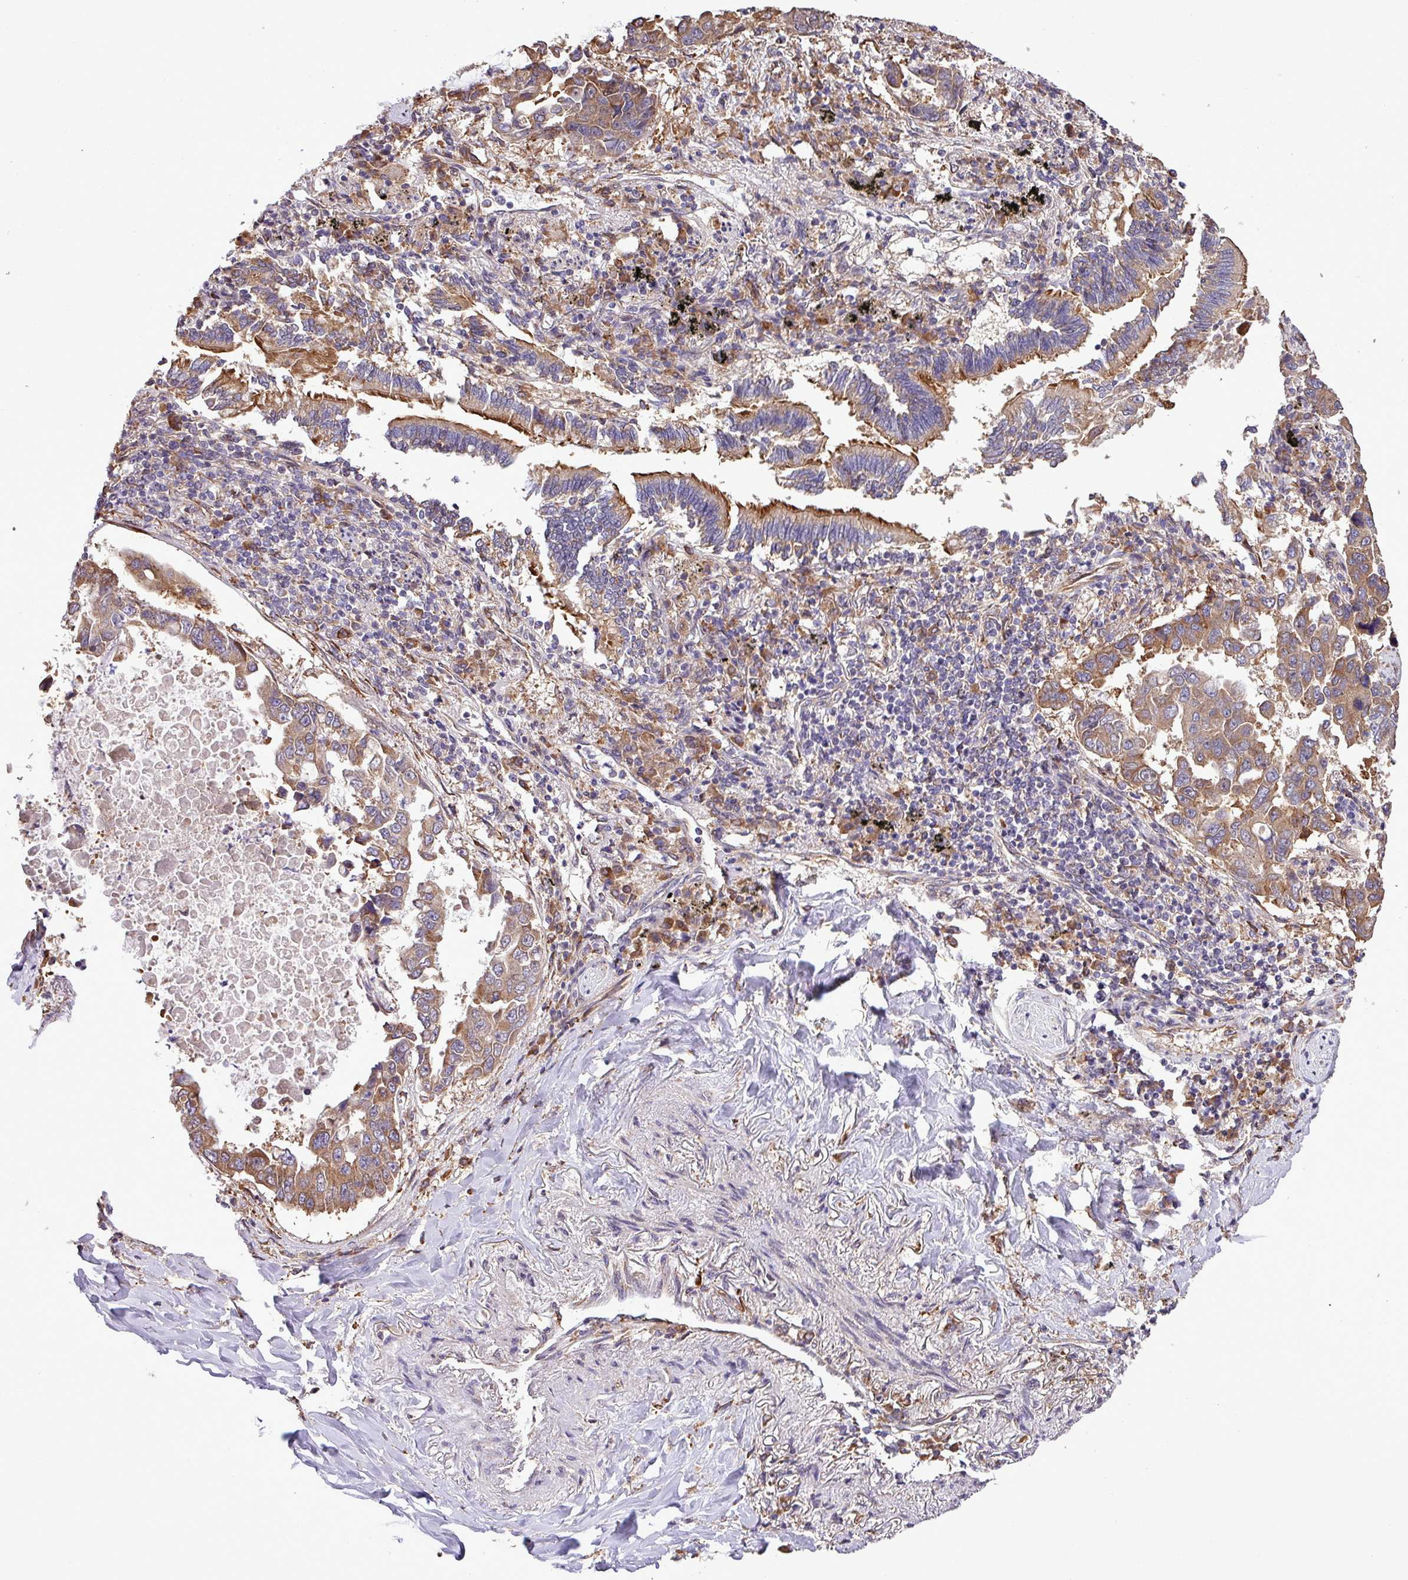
{"staining": {"intensity": "moderate", "quantity": ">75%", "location": "cytoplasmic/membranous"}, "tissue": "lung cancer", "cell_type": "Tumor cells", "image_type": "cancer", "snomed": [{"axis": "morphology", "description": "Adenocarcinoma, NOS"}, {"axis": "topography", "description": "Lung"}], "caption": "Adenocarcinoma (lung) stained for a protein shows moderate cytoplasmic/membranous positivity in tumor cells.", "gene": "MEGF6", "patient": {"sex": "male", "age": 64}}